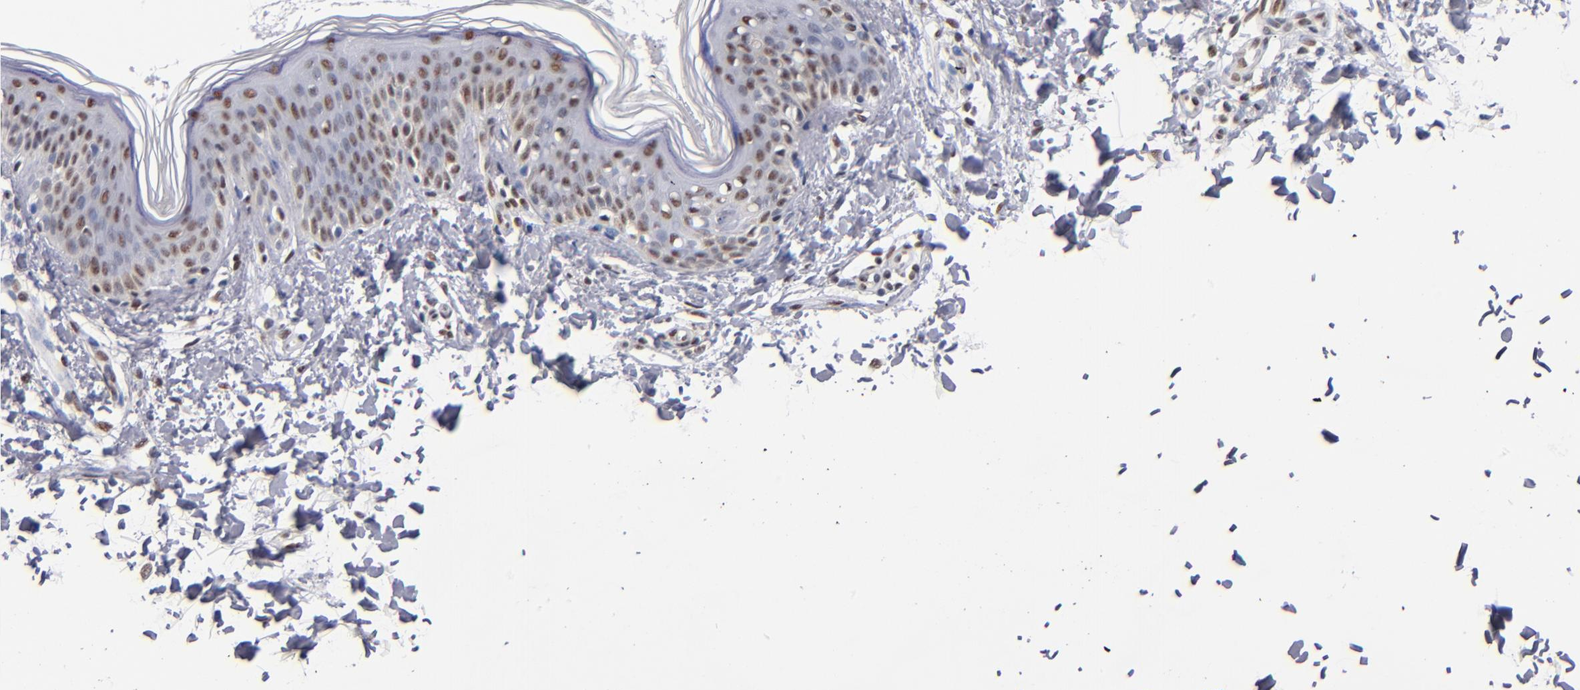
{"staining": {"intensity": "negative", "quantity": "none", "location": "none"}, "tissue": "skin", "cell_type": "Fibroblasts", "image_type": "normal", "snomed": [{"axis": "morphology", "description": "Normal tissue, NOS"}, {"axis": "topography", "description": "Skin"}], "caption": "Immunohistochemistry (IHC) photomicrograph of benign skin stained for a protein (brown), which demonstrates no expression in fibroblasts.", "gene": "MN1", "patient": {"sex": "female", "age": 4}}